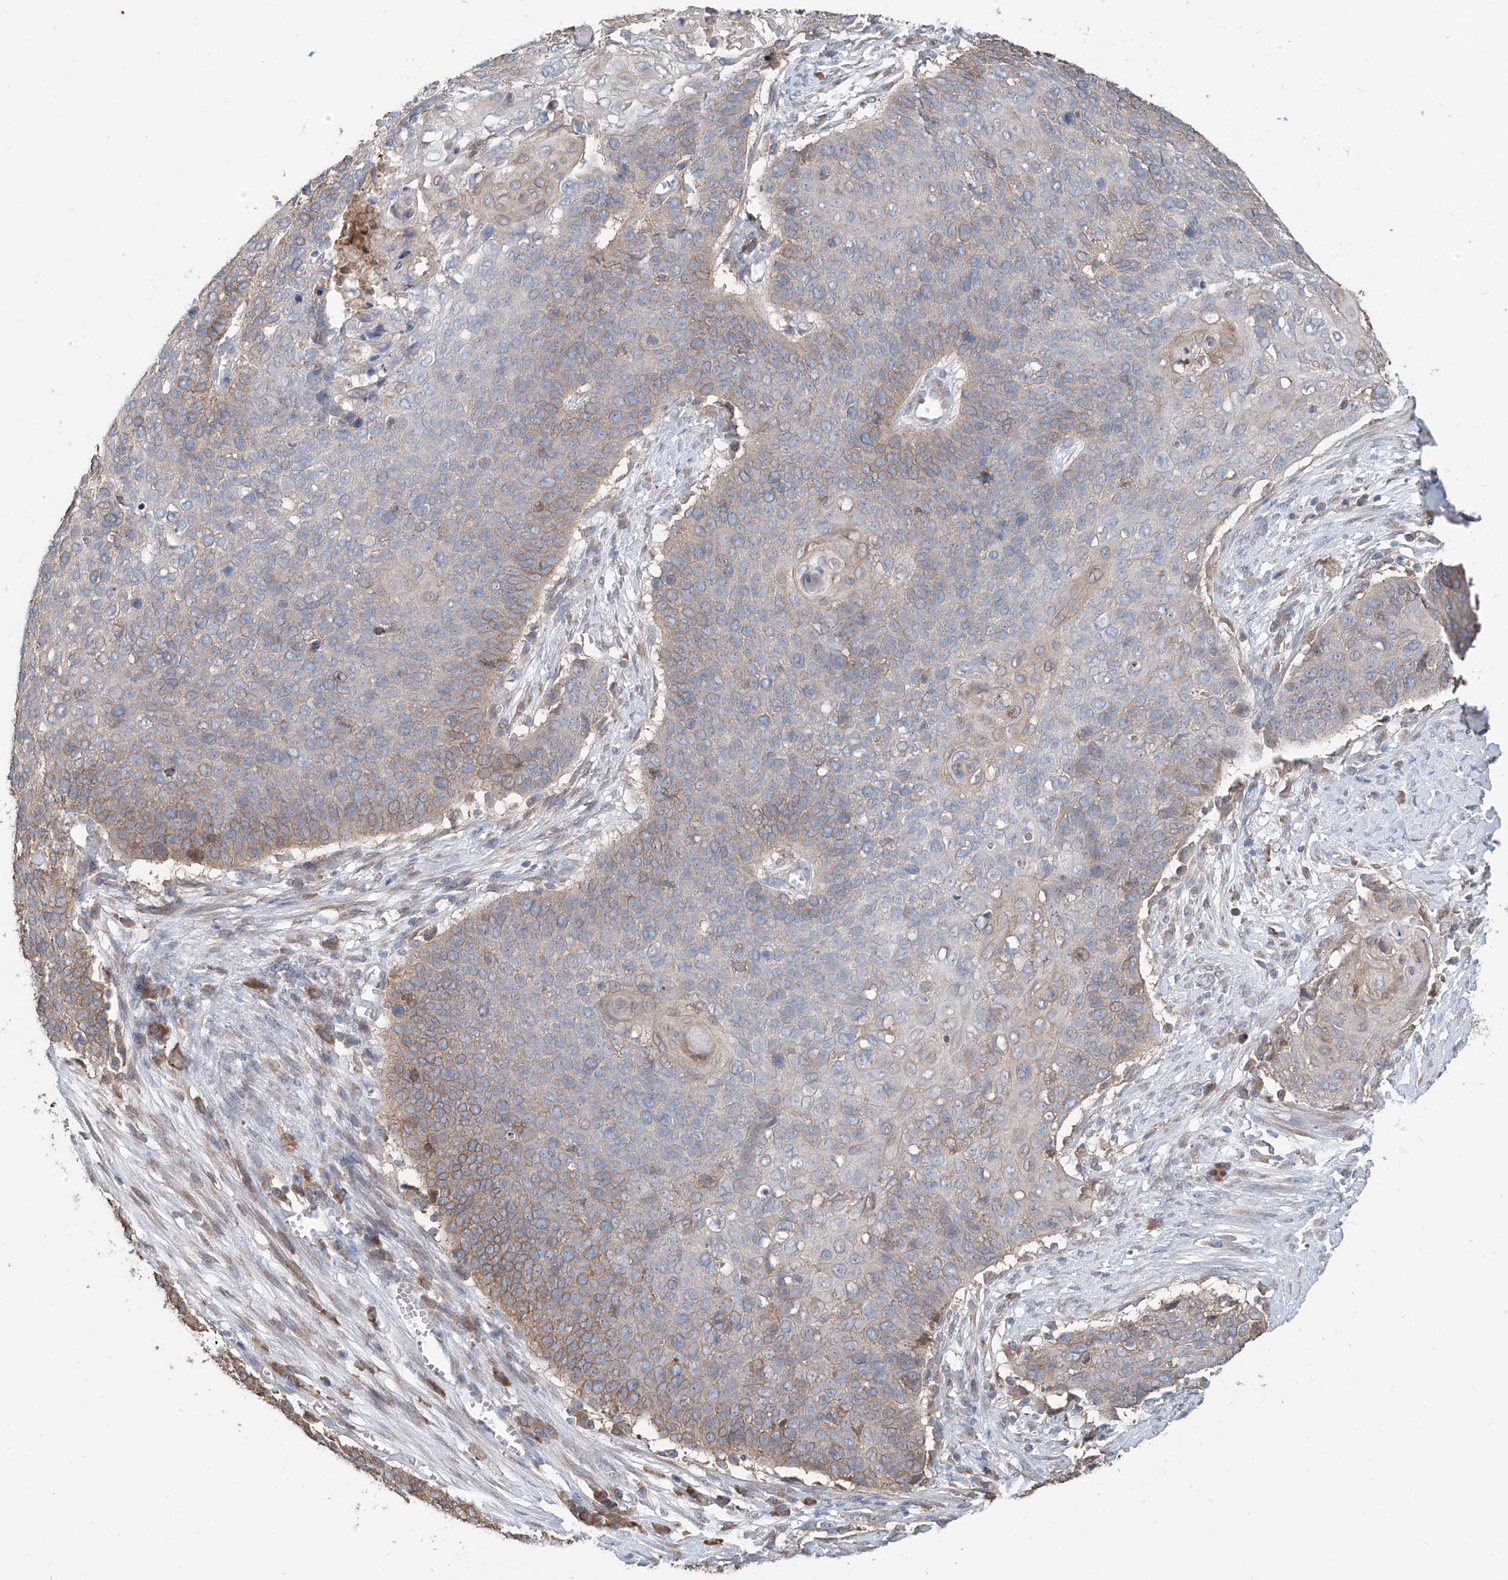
{"staining": {"intensity": "weak", "quantity": "25%-75%", "location": "cytoplasmic/membranous"}, "tissue": "cervical cancer", "cell_type": "Tumor cells", "image_type": "cancer", "snomed": [{"axis": "morphology", "description": "Squamous cell carcinoma, NOS"}, {"axis": "topography", "description": "Cervix"}], "caption": "IHC histopathology image of neoplastic tissue: human cervical squamous cell carcinoma stained using immunohistochemistry shows low levels of weak protein expression localized specifically in the cytoplasmic/membranous of tumor cells, appearing as a cytoplasmic/membranous brown color.", "gene": "KCNK10", "patient": {"sex": "female", "age": 39}}